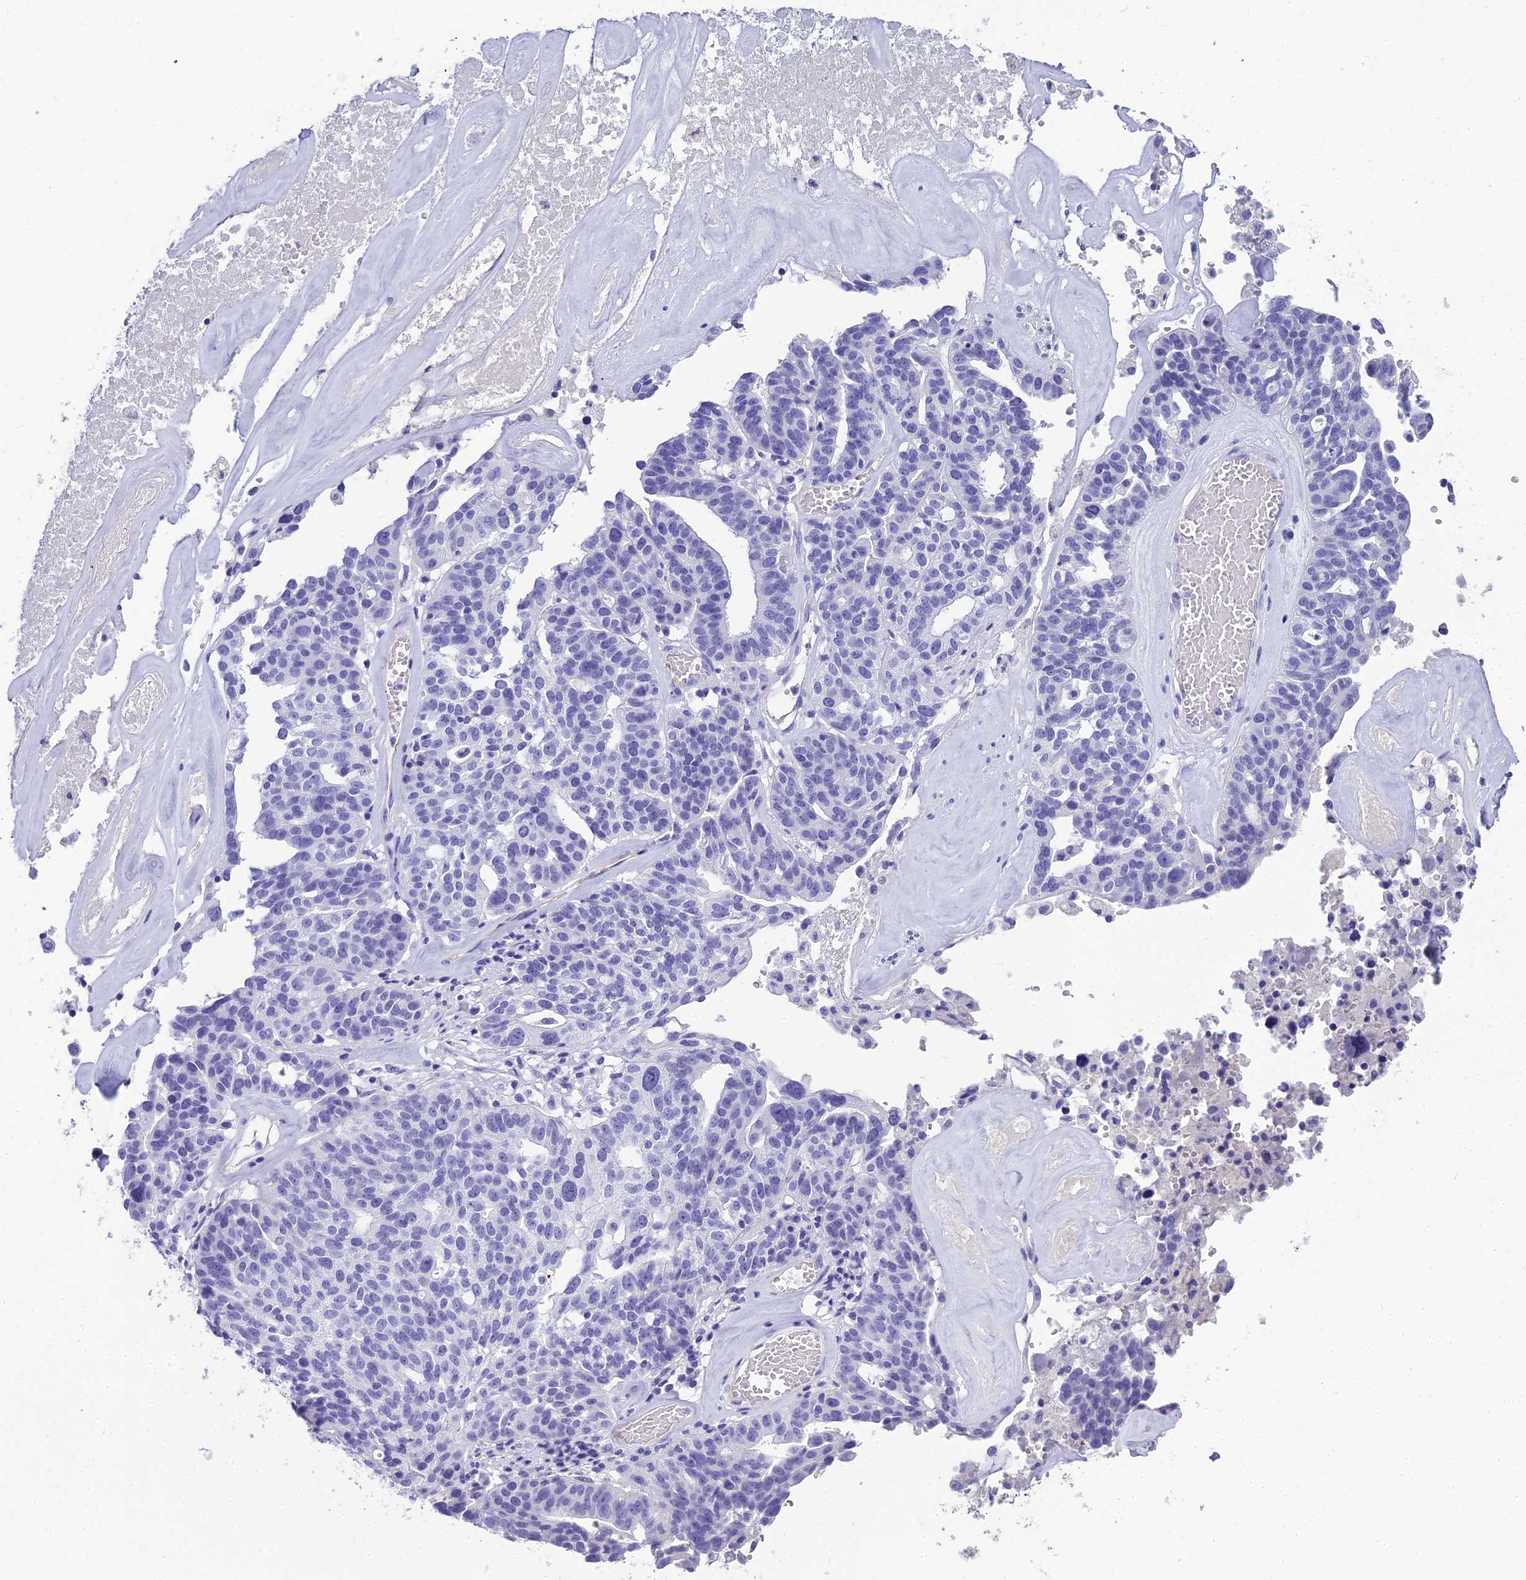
{"staining": {"intensity": "negative", "quantity": "none", "location": "none"}, "tissue": "ovarian cancer", "cell_type": "Tumor cells", "image_type": "cancer", "snomed": [{"axis": "morphology", "description": "Cystadenocarcinoma, serous, NOS"}, {"axis": "topography", "description": "Ovary"}], "caption": "Histopathology image shows no significant protein staining in tumor cells of serous cystadenocarcinoma (ovarian).", "gene": "NINJ1", "patient": {"sex": "female", "age": 59}}